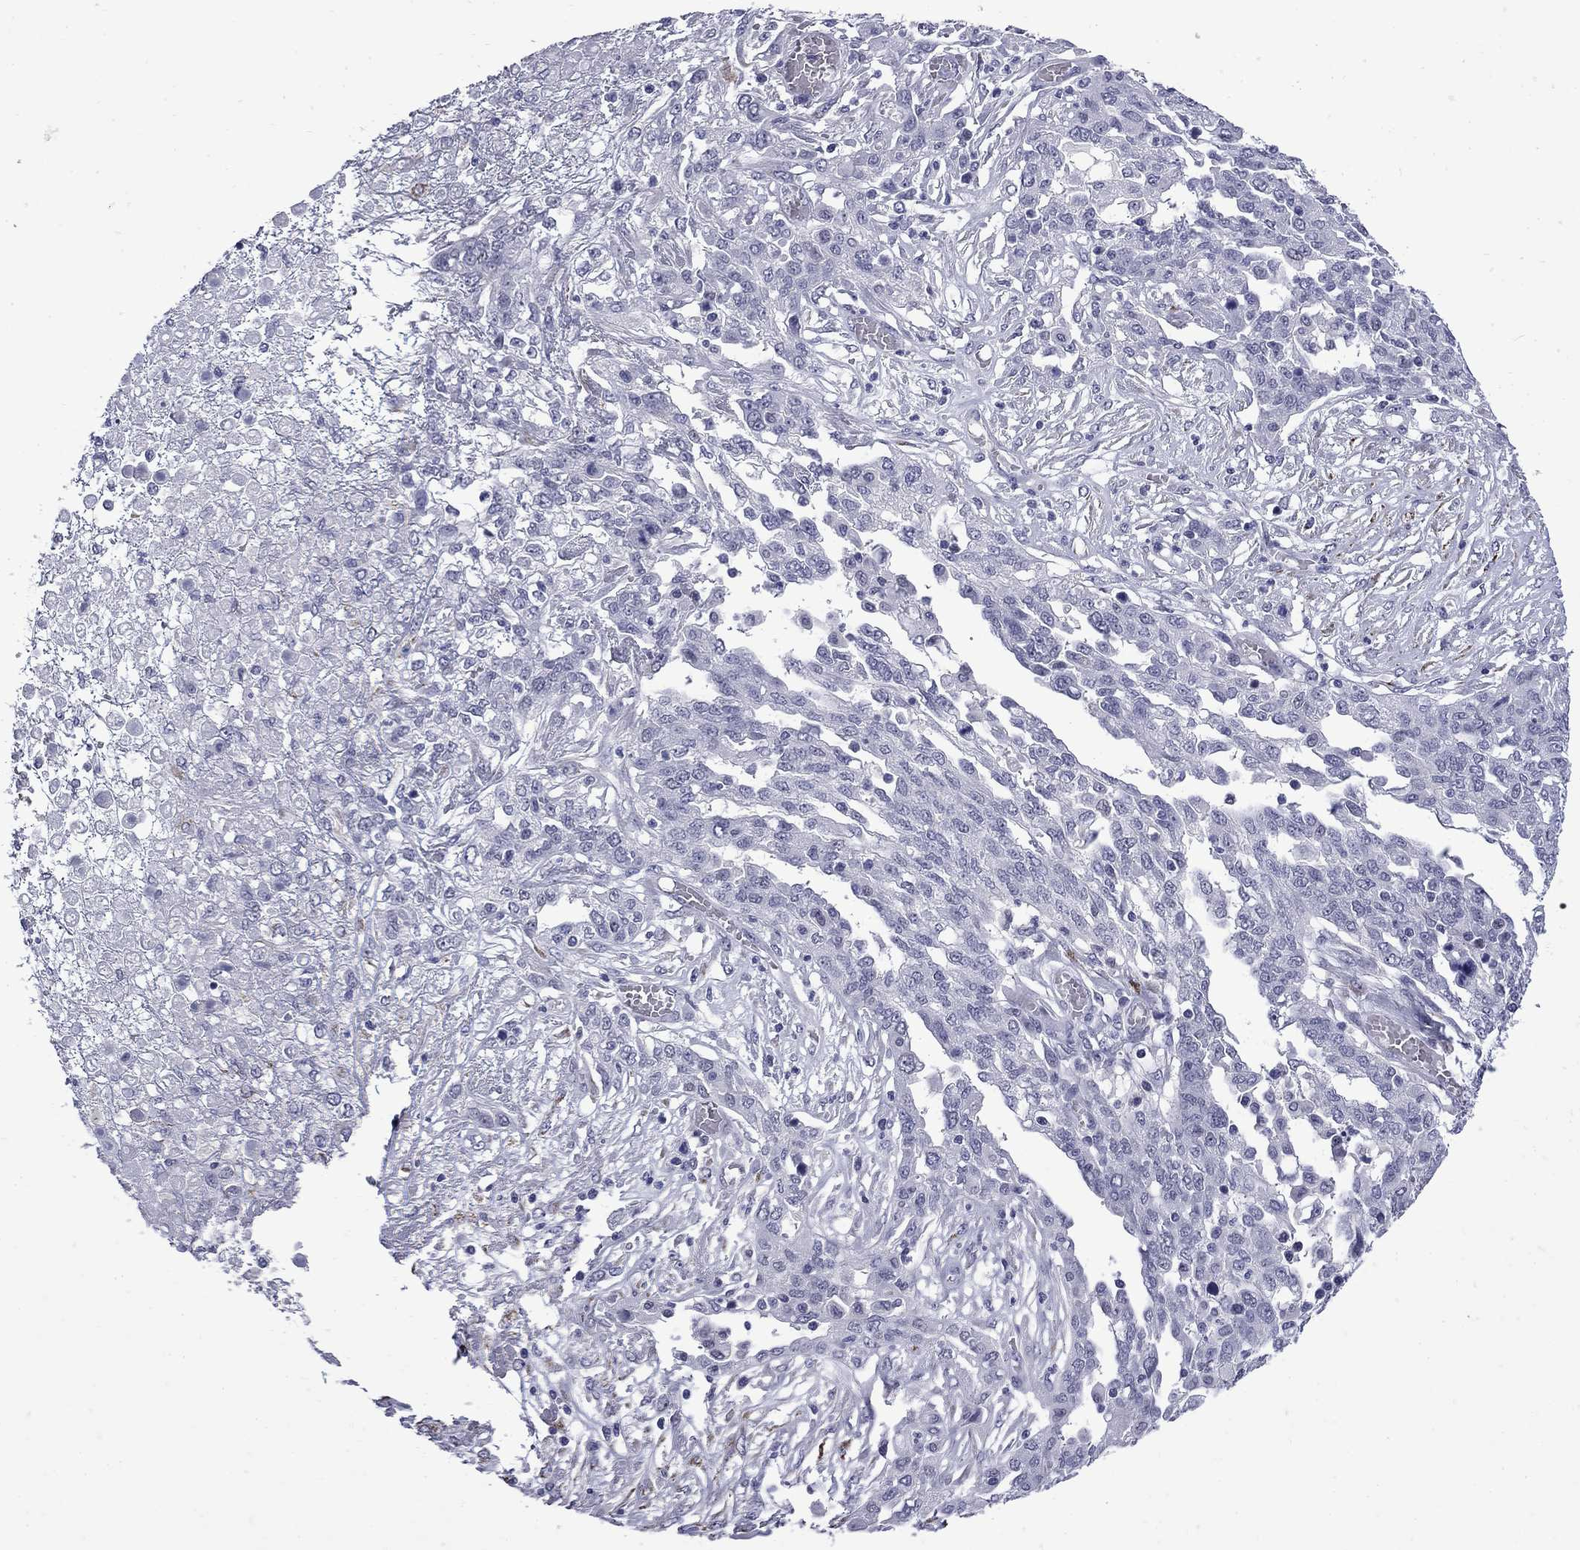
{"staining": {"intensity": "negative", "quantity": "none", "location": "none"}, "tissue": "ovarian cancer", "cell_type": "Tumor cells", "image_type": "cancer", "snomed": [{"axis": "morphology", "description": "Cystadenocarcinoma, serous, NOS"}, {"axis": "topography", "description": "Ovary"}], "caption": "High magnification brightfield microscopy of serous cystadenocarcinoma (ovarian) stained with DAB (3,3'-diaminobenzidine) (brown) and counterstained with hematoxylin (blue): tumor cells show no significant expression.", "gene": "MGARP", "patient": {"sex": "female", "age": 67}}